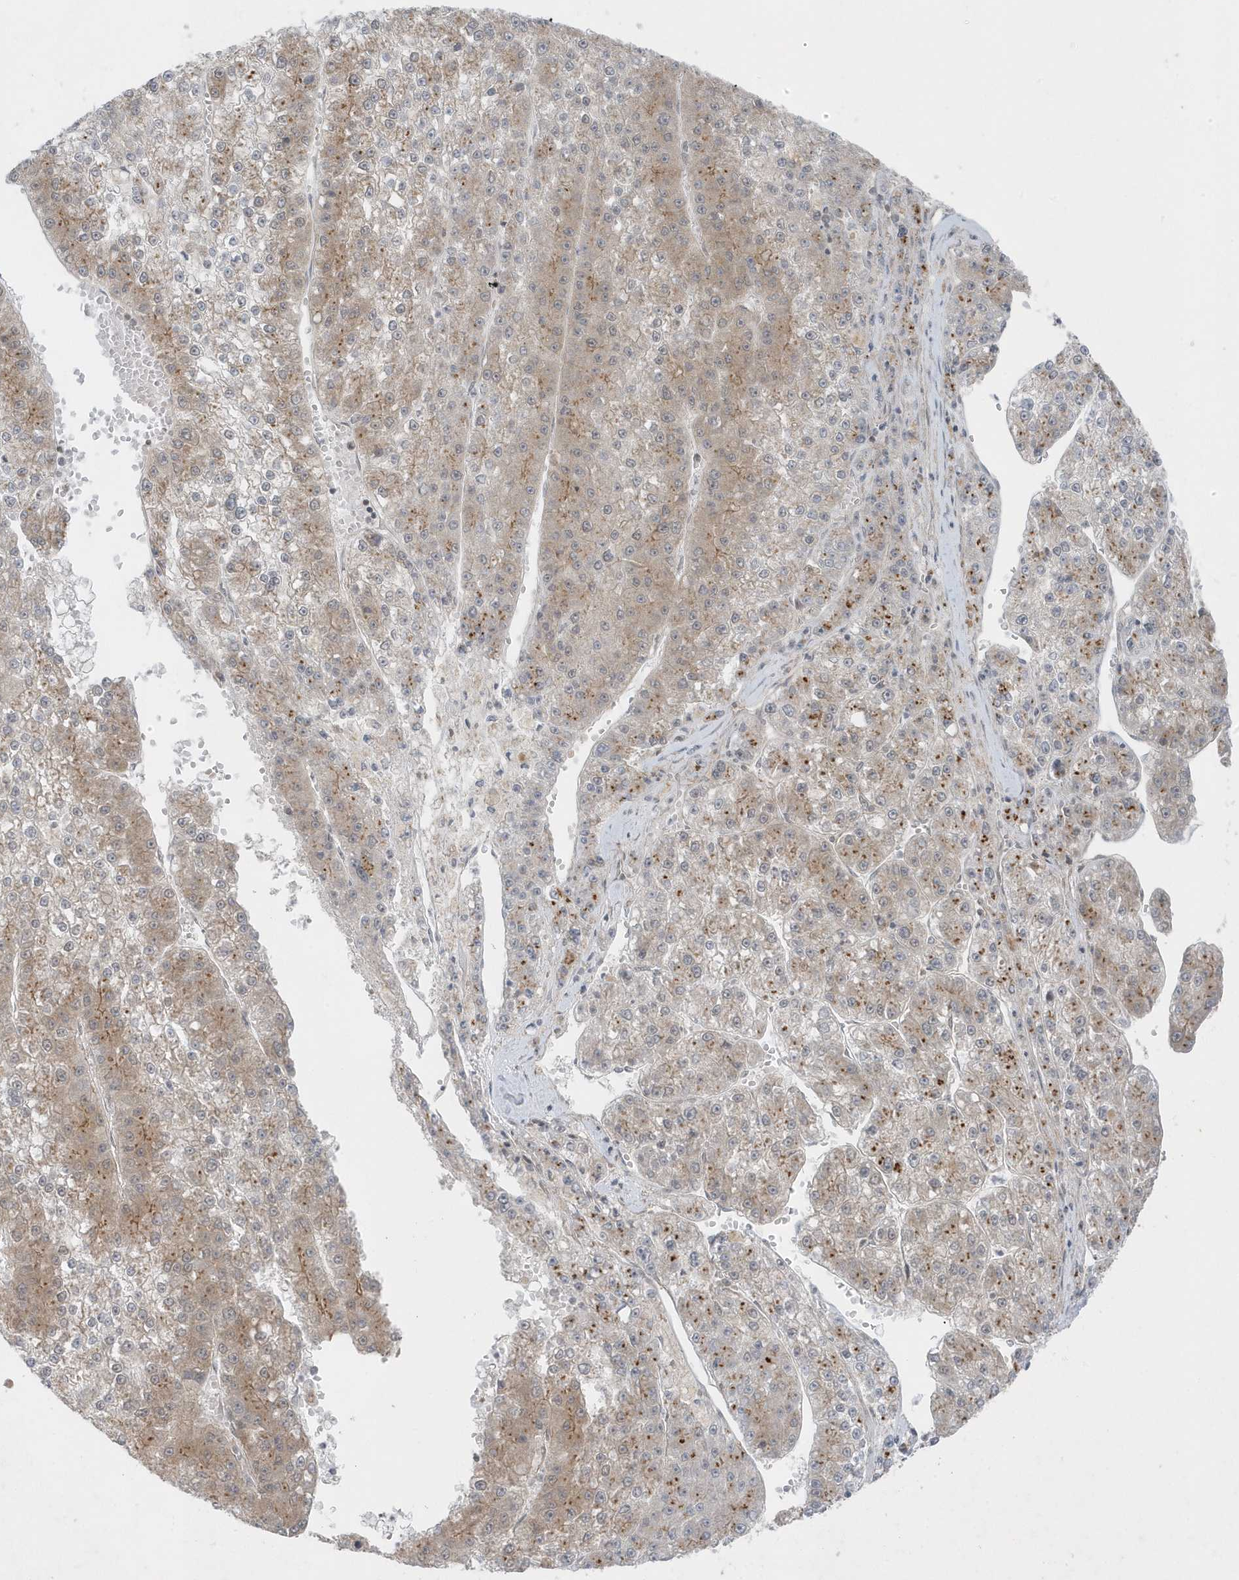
{"staining": {"intensity": "weak", "quantity": "25%-75%", "location": "cytoplasmic/membranous"}, "tissue": "liver cancer", "cell_type": "Tumor cells", "image_type": "cancer", "snomed": [{"axis": "morphology", "description": "Carcinoma, Hepatocellular, NOS"}, {"axis": "topography", "description": "Liver"}], "caption": "About 25%-75% of tumor cells in liver cancer (hepatocellular carcinoma) display weak cytoplasmic/membranous protein staining as visualized by brown immunohistochemical staining.", "gene": "PARD3B", "patient": {"sex": "female", "age": 73}}